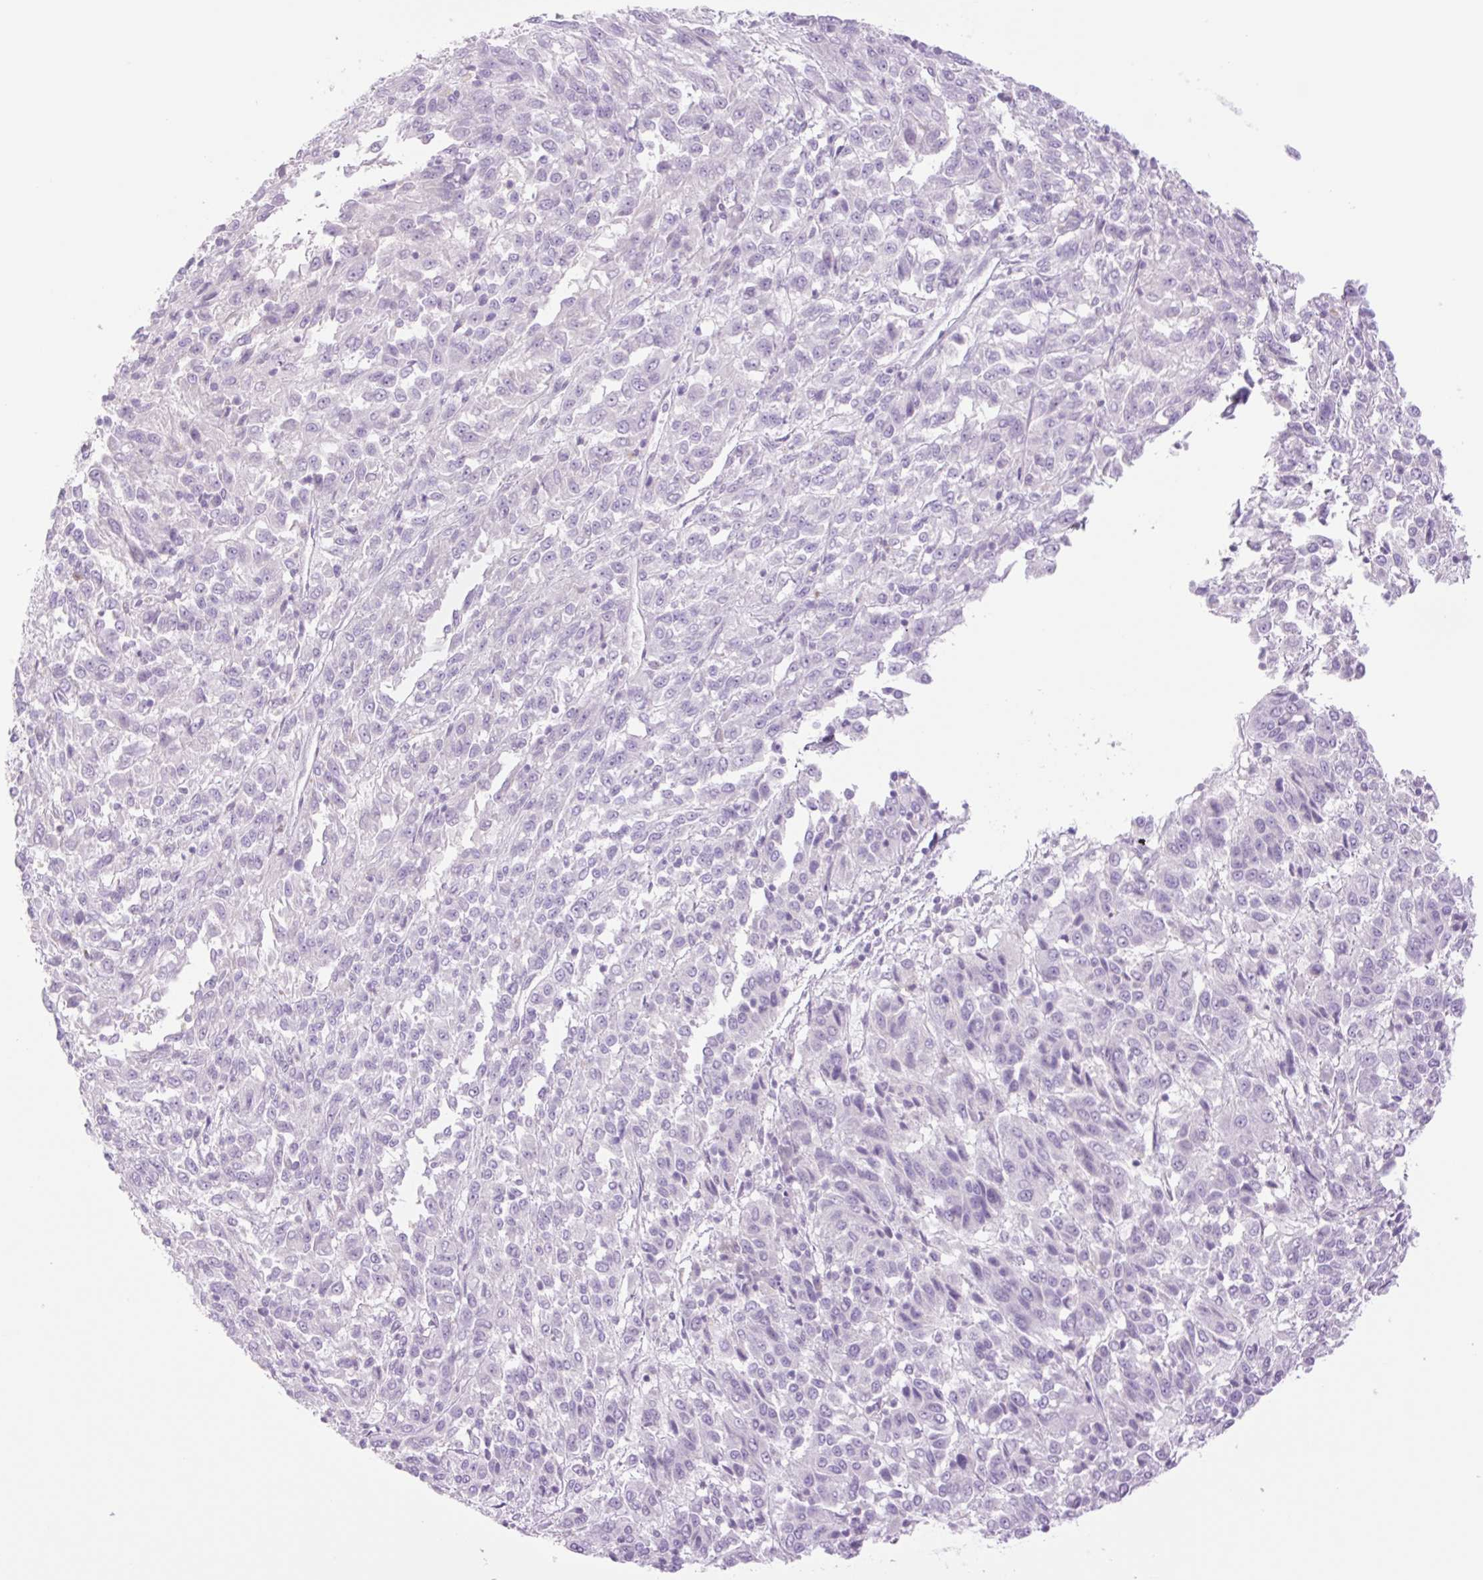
{"staining": {"intensity": "negative", "quantity": "none", "location": "none"}, "tissue": "melanoma", "cell_type": "Tumor cells", "image_type": "cancer", "snomed": [{"axis": "morphology", "description": "Malignant melanoma, Metastatic site"}, {"axis": "topography", "description": "Lung"}], "caption": "Immunohistochemistry (IHC) of malignant melanoma (metastatic site) displays no positivity in tumor cells.", "gene": "TBX15", "patient": {"sex": "male", "age": 64}}